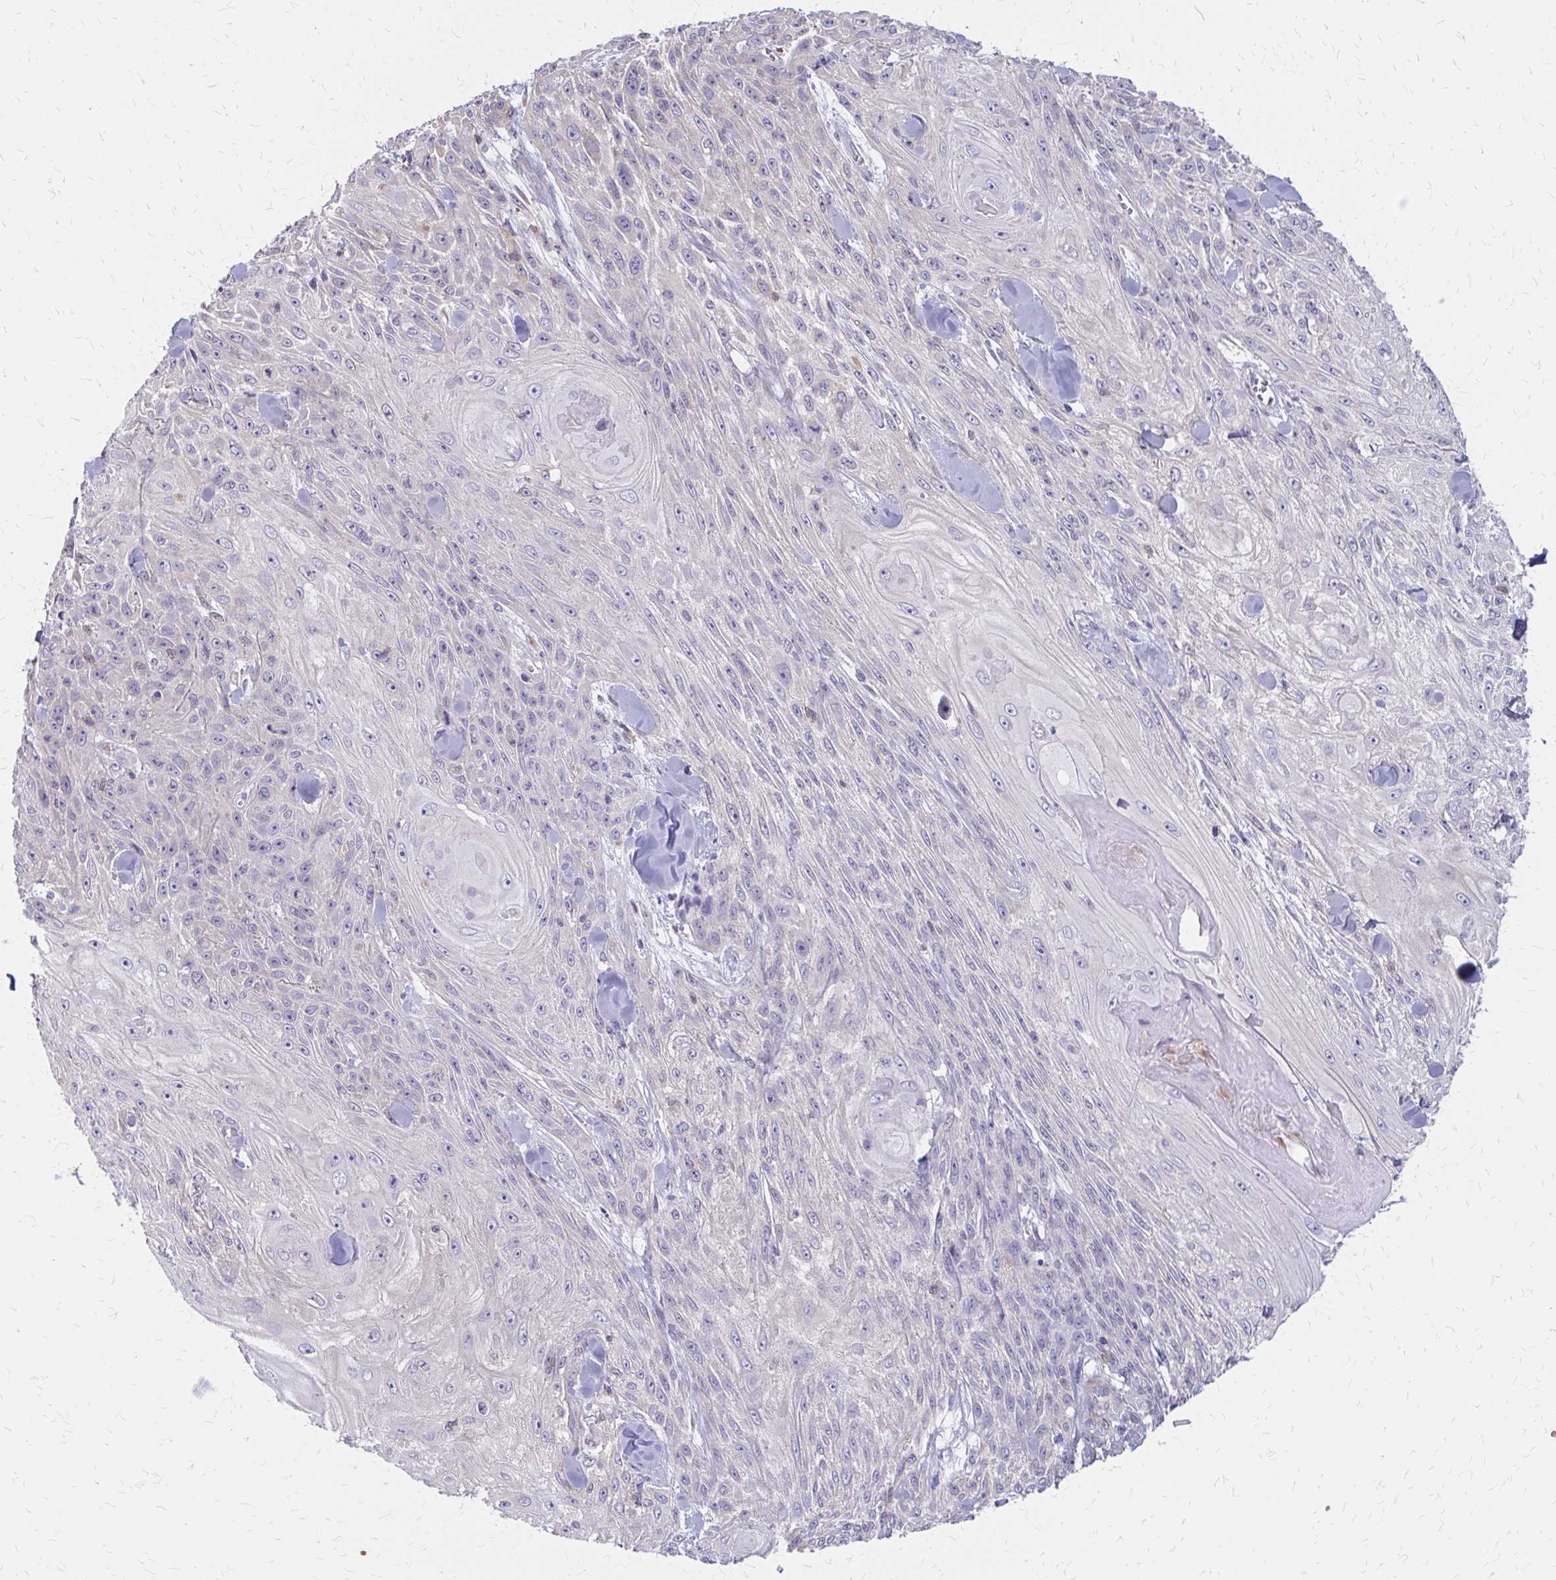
{"staining": {"intensity": "negative", "quantity": "none", "location": "none"}, "tissue": "skin cancer", "cell_type": "Tumor cells", "image_type": "cancer", "snomed": [{"axis": "morphology", "description": "Squamous cell carcinoma, NOS"}, {"axis": "topography", "description": "Skin"}], "caption": "Tumor cells show no significant staining in skin squamous cell carcinoma.", "gene": "IFI44L", "patient": {"sex": "male", "age": 88}}